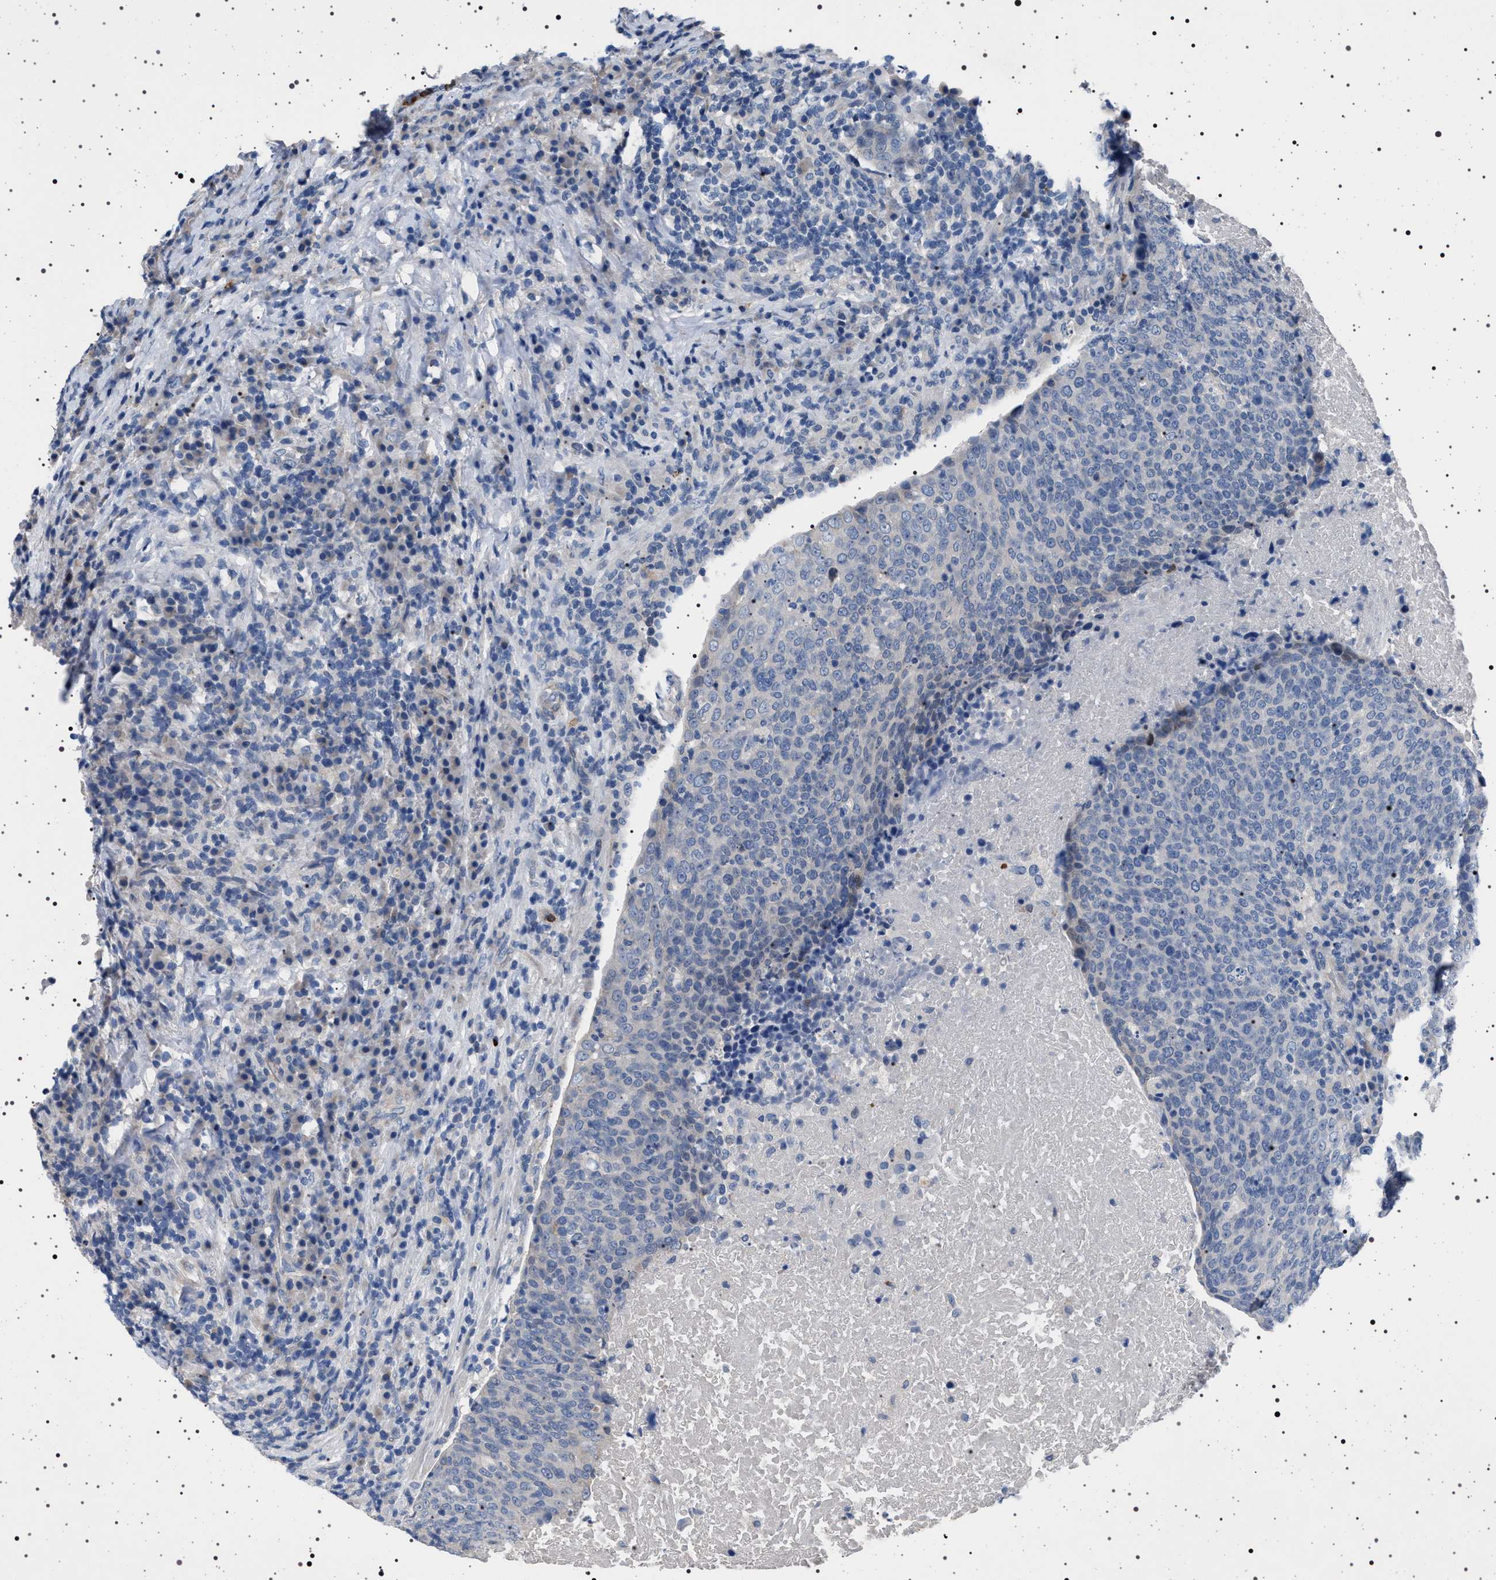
{"staining": {"intensity": "negative", "quantity": "none", "location": "none"}, "tissue": "head and neck cancer", "cell_type": "Tumor cells", "image_type": "cancer", "snomed": [{"axis": "morphology", "description": "Squamous cell carcinoma, NOS"}, {"axis": "morphology", "description": "Squamous cell carcinoma, metastatic, NOS"}, {"axis": "topography", "description": "Lymph node"}, {"axis": "topography", "description": "Head-Neck"}], "caption": "High power microscopy image of an immunohistochemistry image of head and neck cancer, revealing no significant expression in tumor cells.", "gene": "NAT9", "patient": {"sex": "male", "age": 62}}